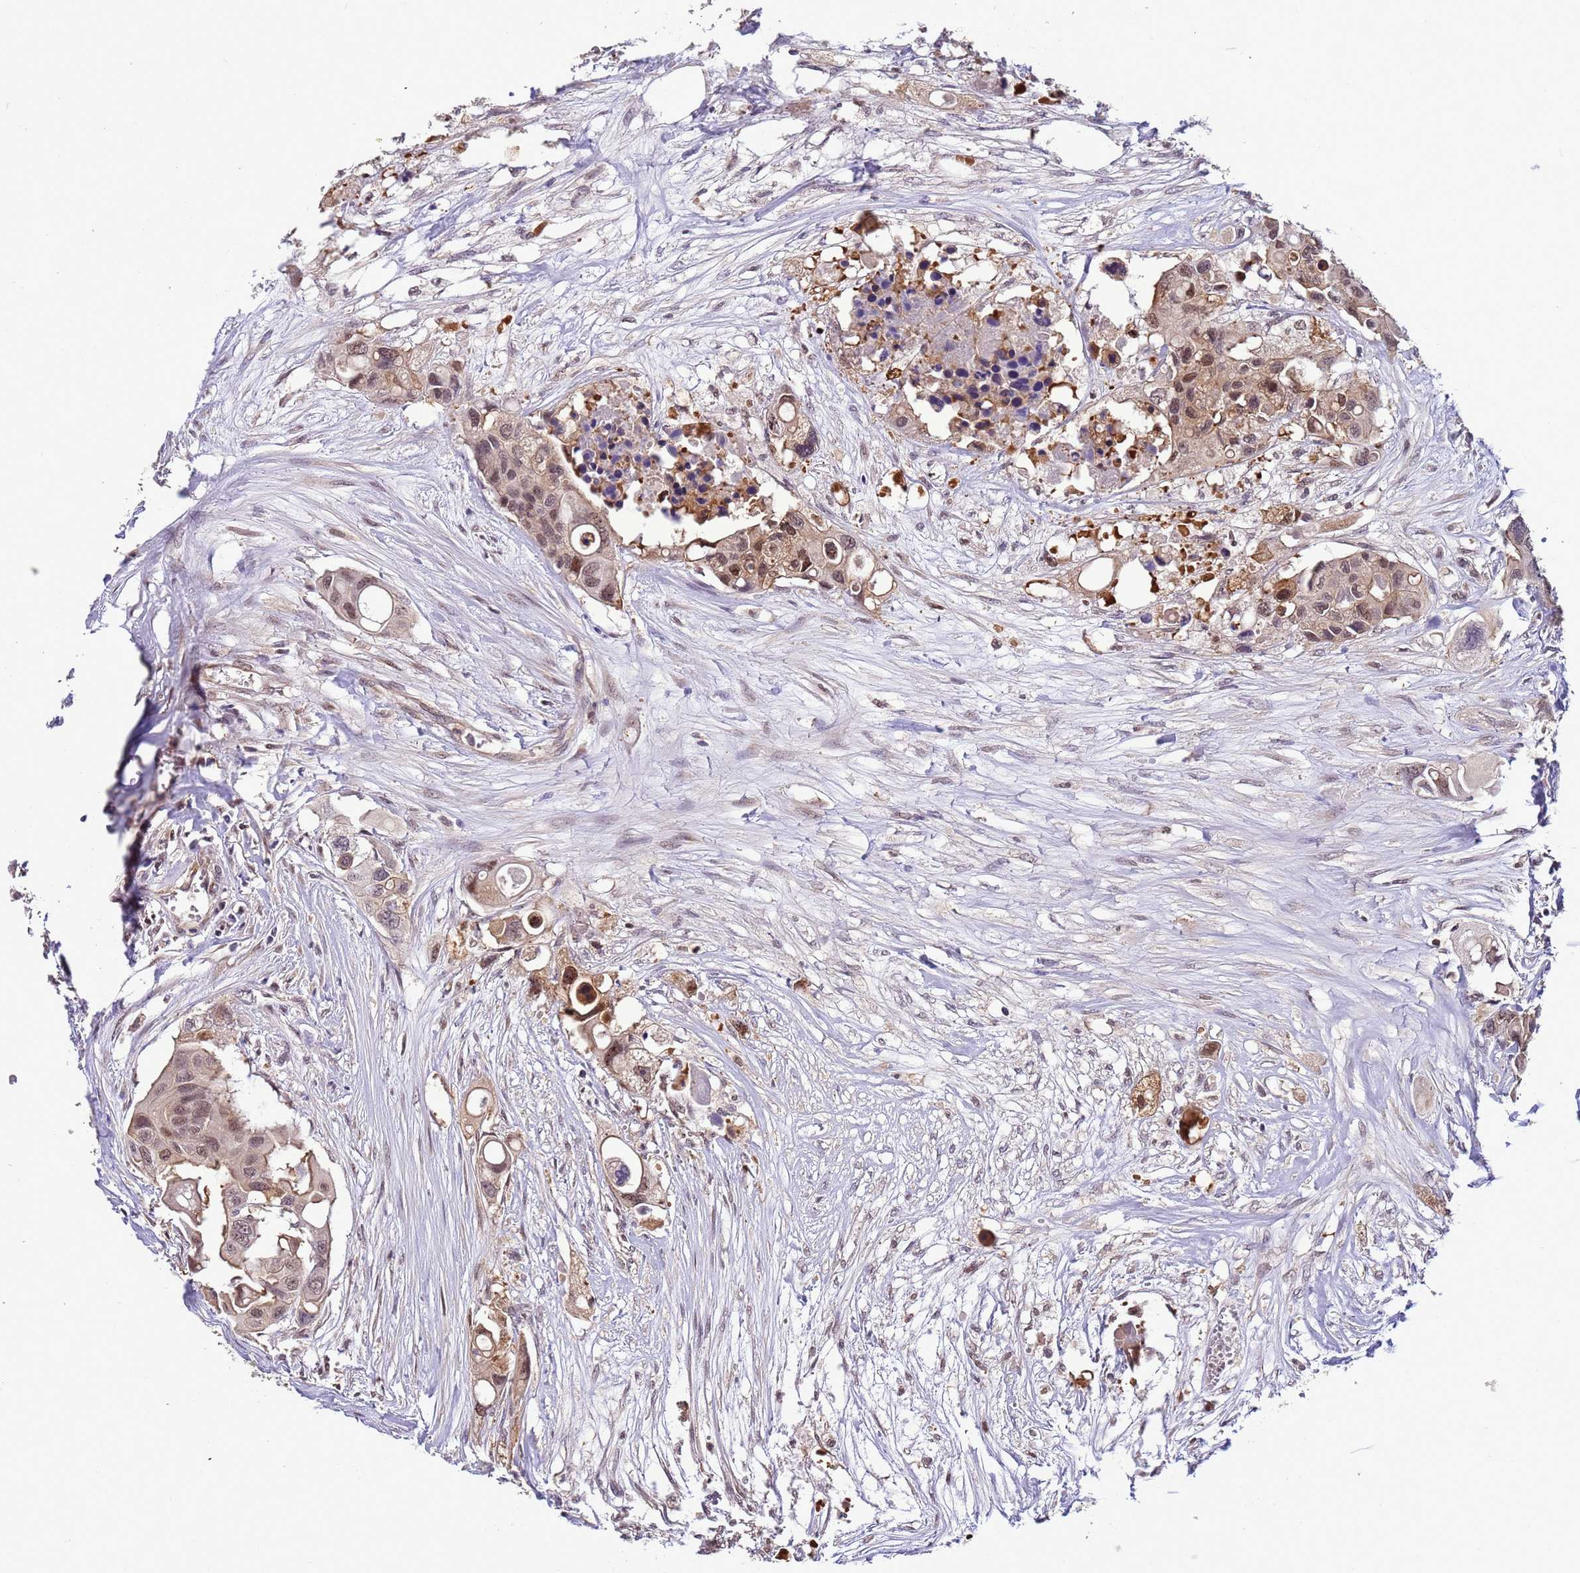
{"staining": {"intensity": "moderate", "quantity": ">75%", "location": "cytoplasmic/membranous,nuclear"}, "tissue": "colorectal cancer", "cell_type": "Tumor cells", "image_type": "cancer", "snomed": [{"axis": "morphology", "description": "Adenocarcinoma, NOS"}, {"axis": "topography", "description": "Colon"}], "caption": "A medium amount of moderate cytoplasmic/membranous and nuclear staining is present in approximately >75% of tumor cells in adenocarcinoma (colorectal) tissue.", "gene": "ZBTB5", "patient": {"sex": "male", "age": 77}}